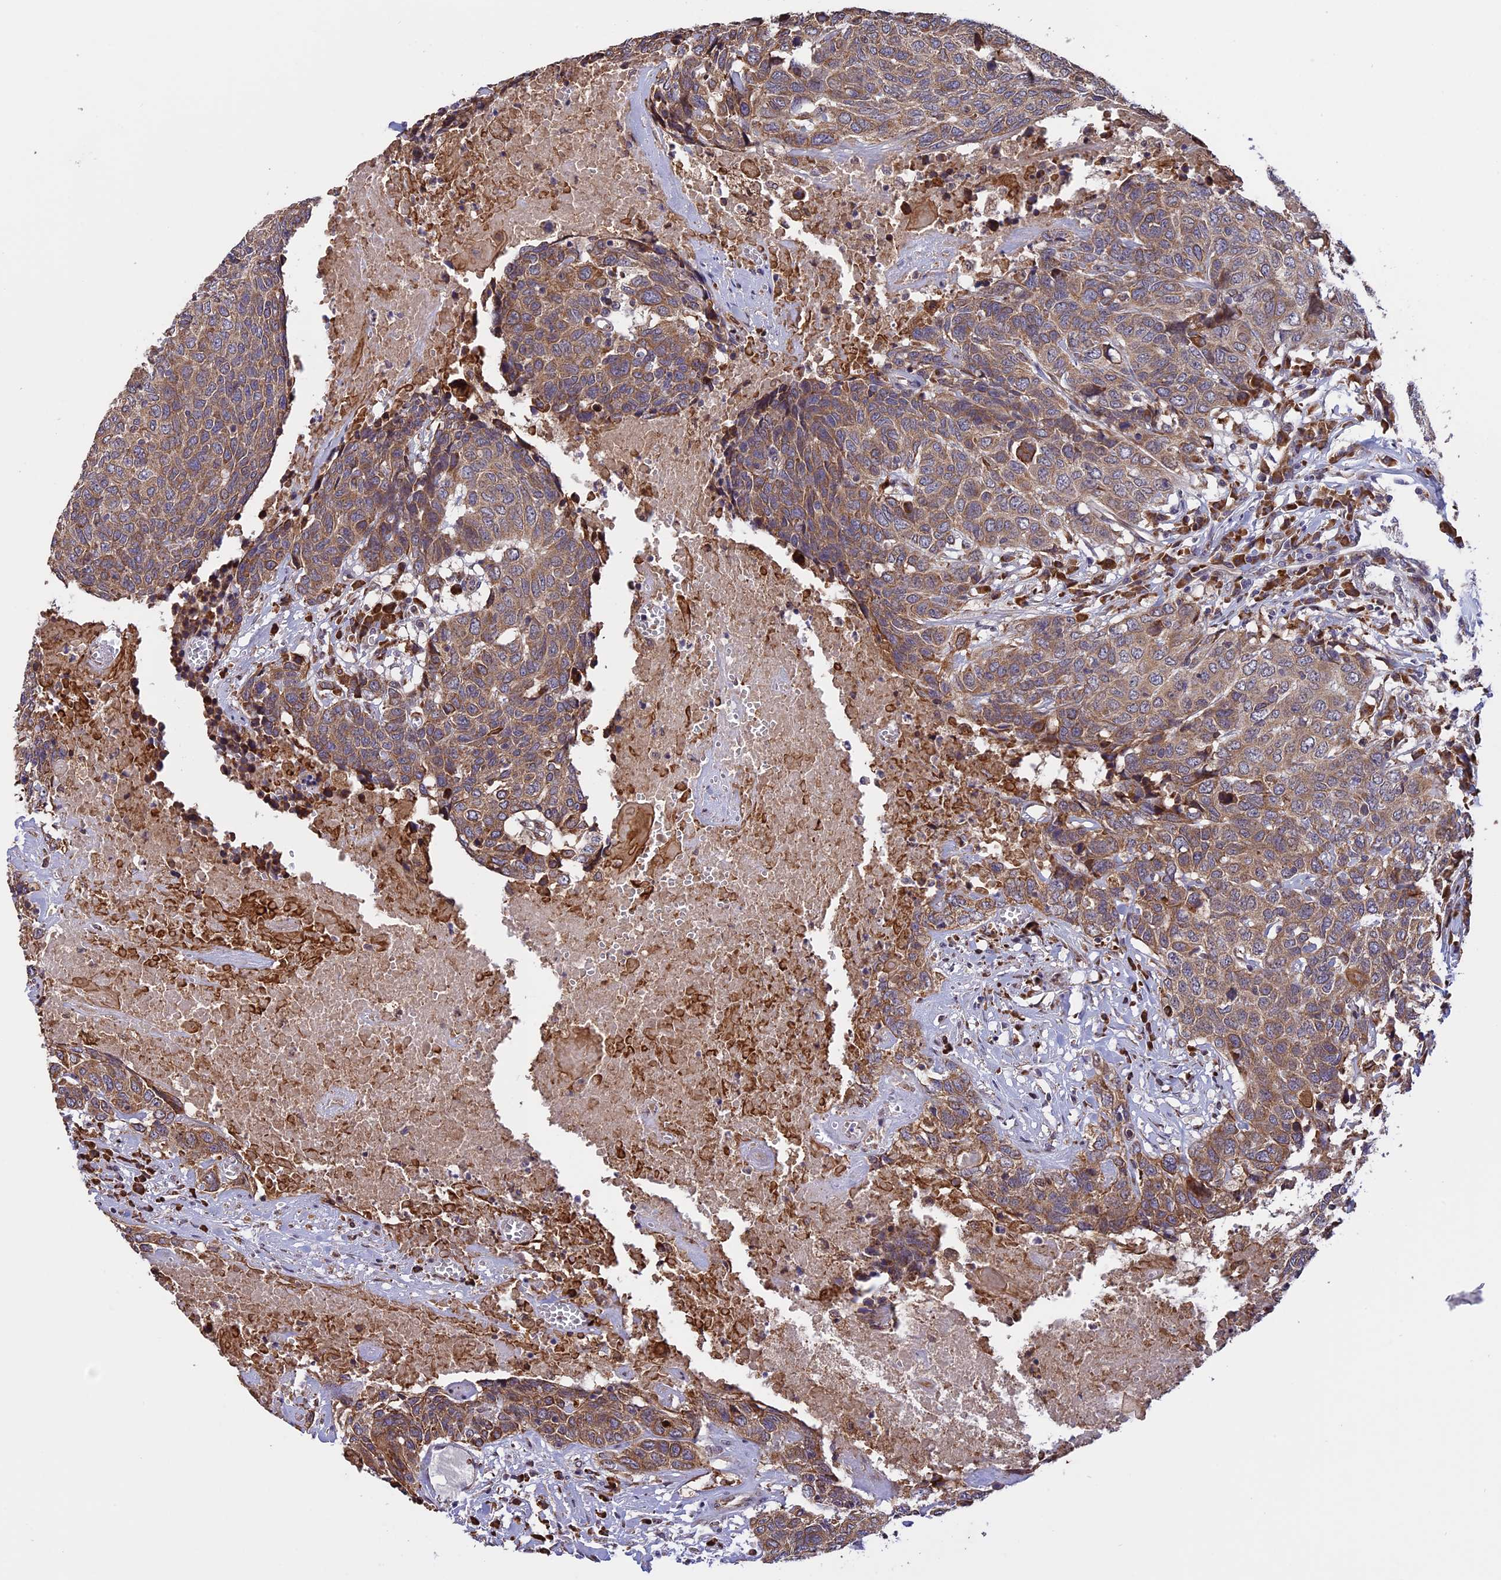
{"staining": {"intensity": "moderate", "quantity": ">75%", "location": "cytoplasmic/membranous"}, "tissue": "head and neck cancer", "cell_type": "Tumor cells", "image_type": "cancer", "snomed": [{"axis": "morphology", "description": "Squamous cell carcinoma, NOS"}, {"axis": "topography", "description": "Head-Neck"}], "caption": "This is an image of immunohistochemistry staining of head and neck squamous cell carcinoma, which shows moderate staining in the cytoplasmic/membranous of tumor cells.", "gene": "DMRTA2", "patient": {"sex": "male", "age": 66}}